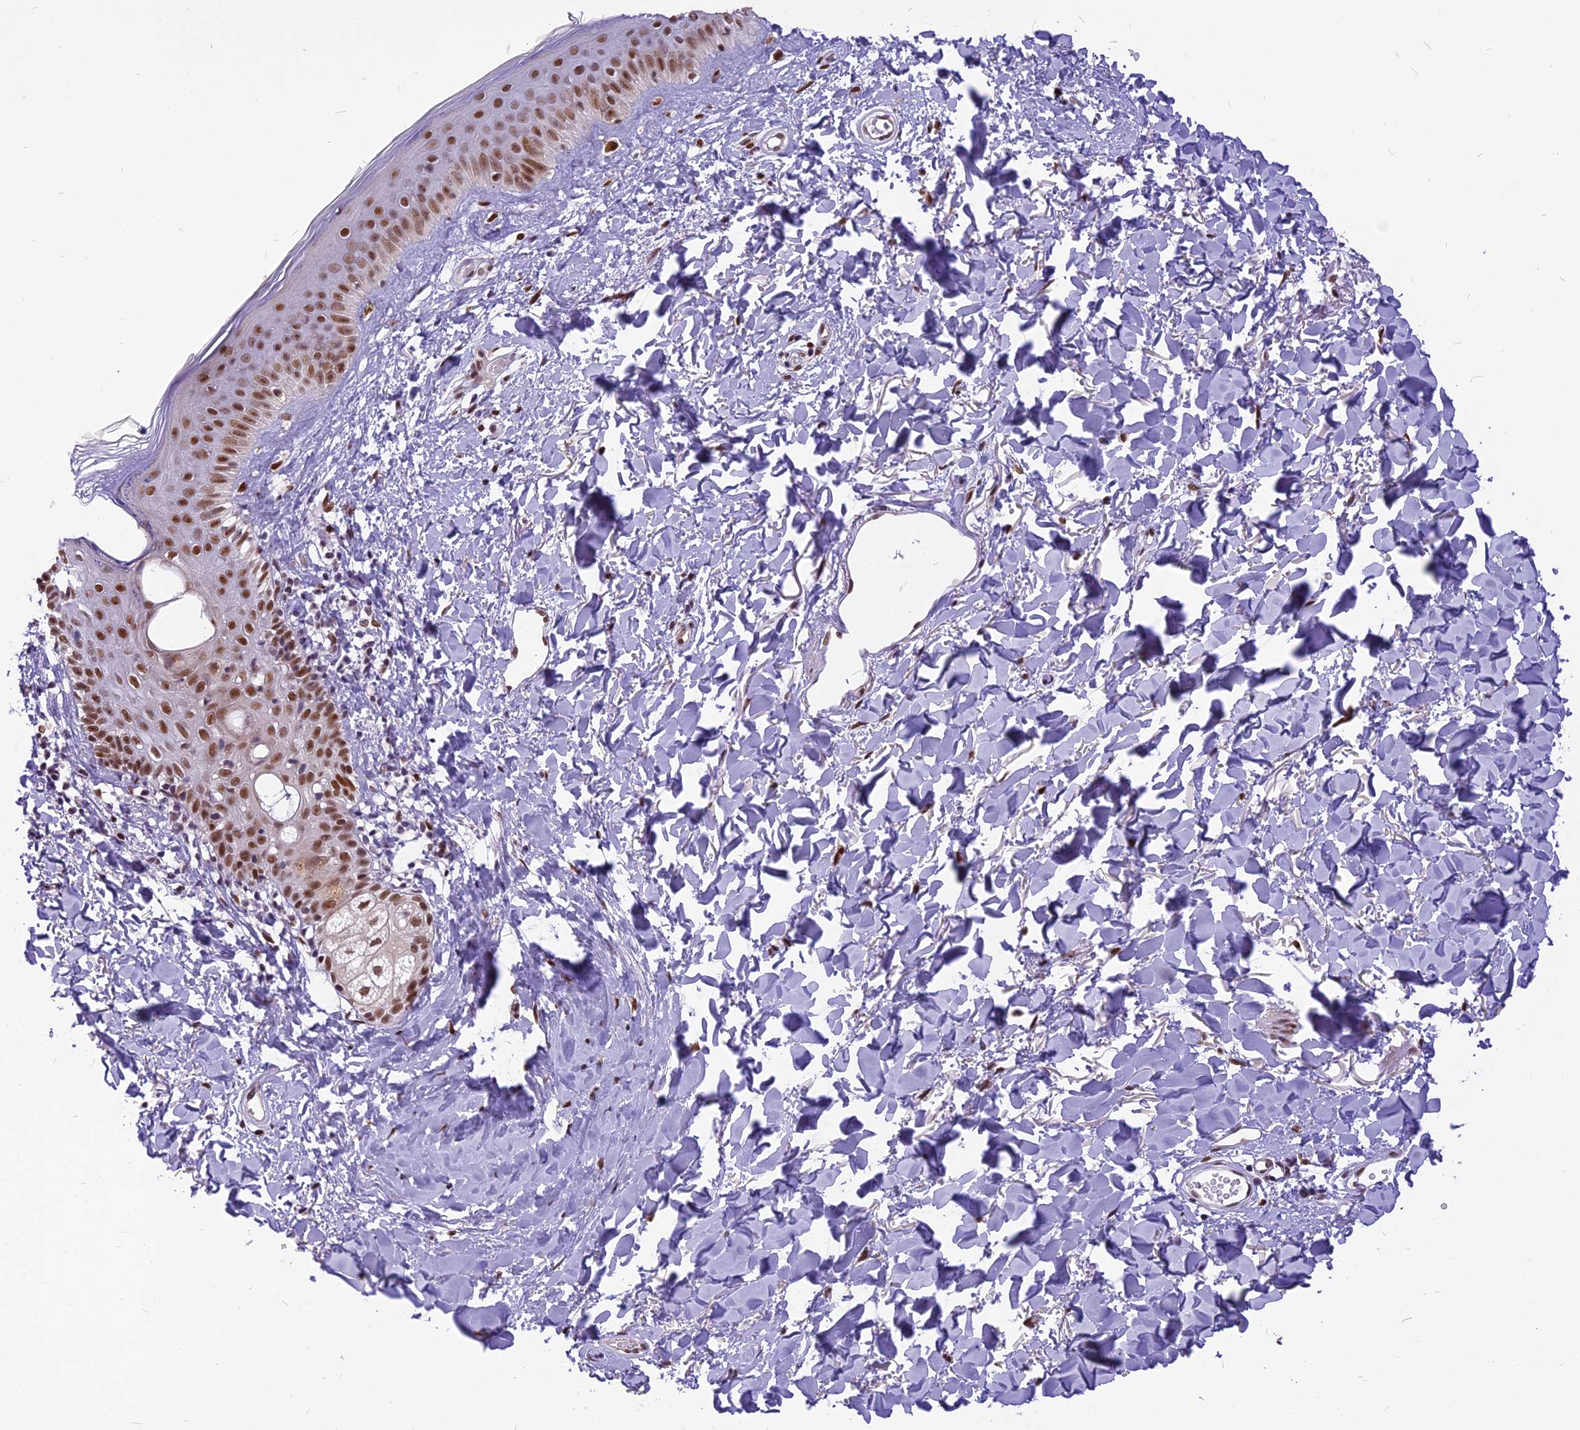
{"staining": {"intensity": "moderate", "quantity": ">75%", "location": "nuclear"}, "tissue": "skin", "cell_type": "Fibroblasts", "image_type": "normal", "snomed": [{"axis": "morphology", "description": "Normal tissue, NOS"}, {"axis": "topography", "description": "Skin"}], "caption": "DAB immunohistochemical staining of normal skin reveals moderate nuclear protein positivity in approximately >75% of fibroblasts.", "gene": "IRF2BP1", "patient": {"sex": "female", "age": 58}}